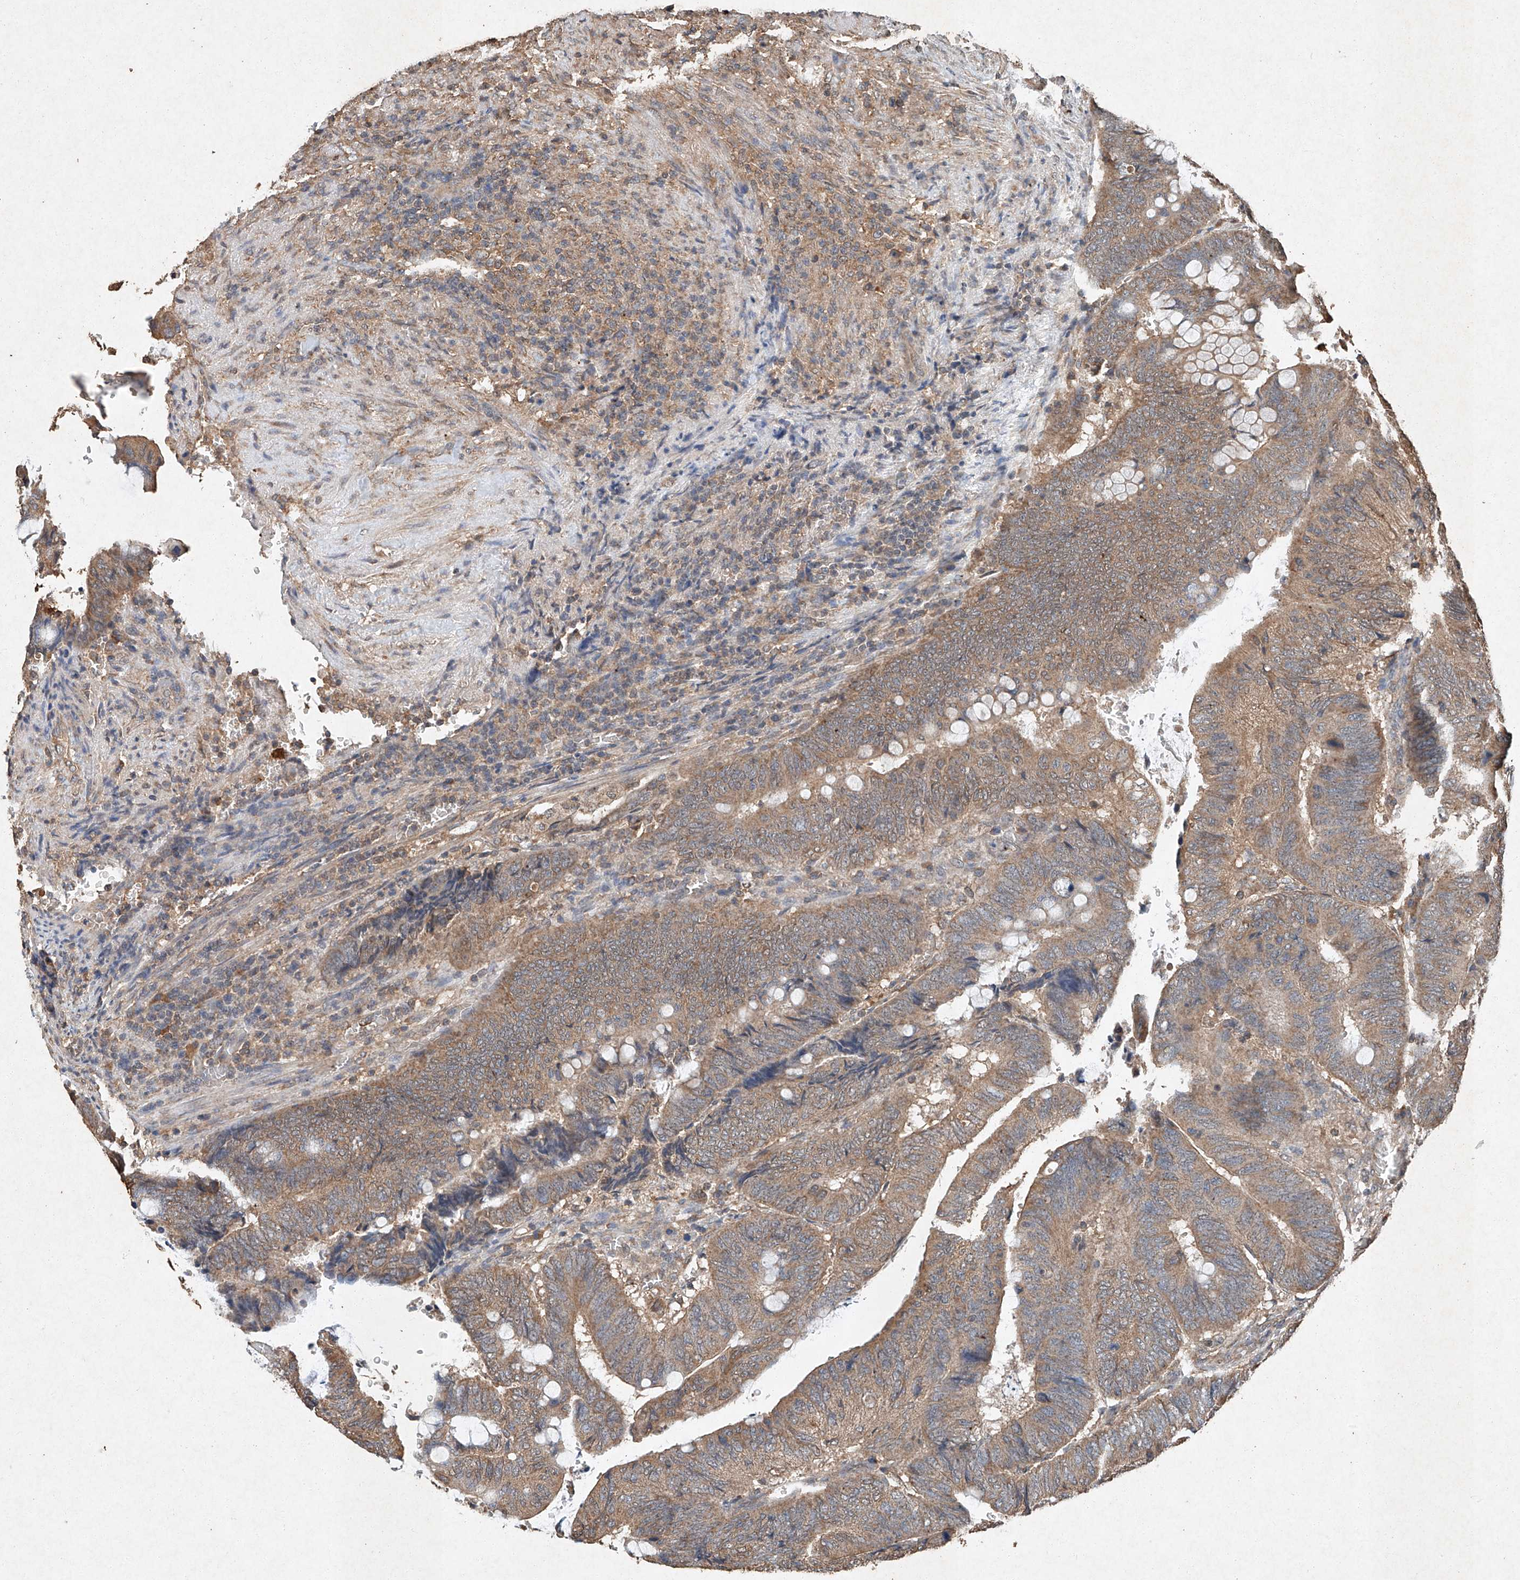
{"staining": {"intensity": "moderate", "quantity": ">75%", "location": "cytoplasmic/membranous"}, "tissue": "colorectal cancer", "cell_type": "Tumor cells", "image_type": "cancer", "snomed": [{"axis": "morphology", "description": "Normal tissue, NOS"}, {"axis": "morphology", "description": "Adenocarcinoma, NOS"}, {"axis": "topography", "description": "Rectum"}, {"axis": "topography", "description": "Peripheral nerve tissue"}], "caption": "Protein staining by immunohistochemistry shows moderate cytoplasmic/membranous expression in about >75% of tumor cells in adenocarcinoma (colorectal). The protein is stained brown, and the nuclei are stained in blue (DAB IHC with brightfield microscopy, high magnification).", "gene": "STK3", "patient": {"sex": "male", "age": 92}}